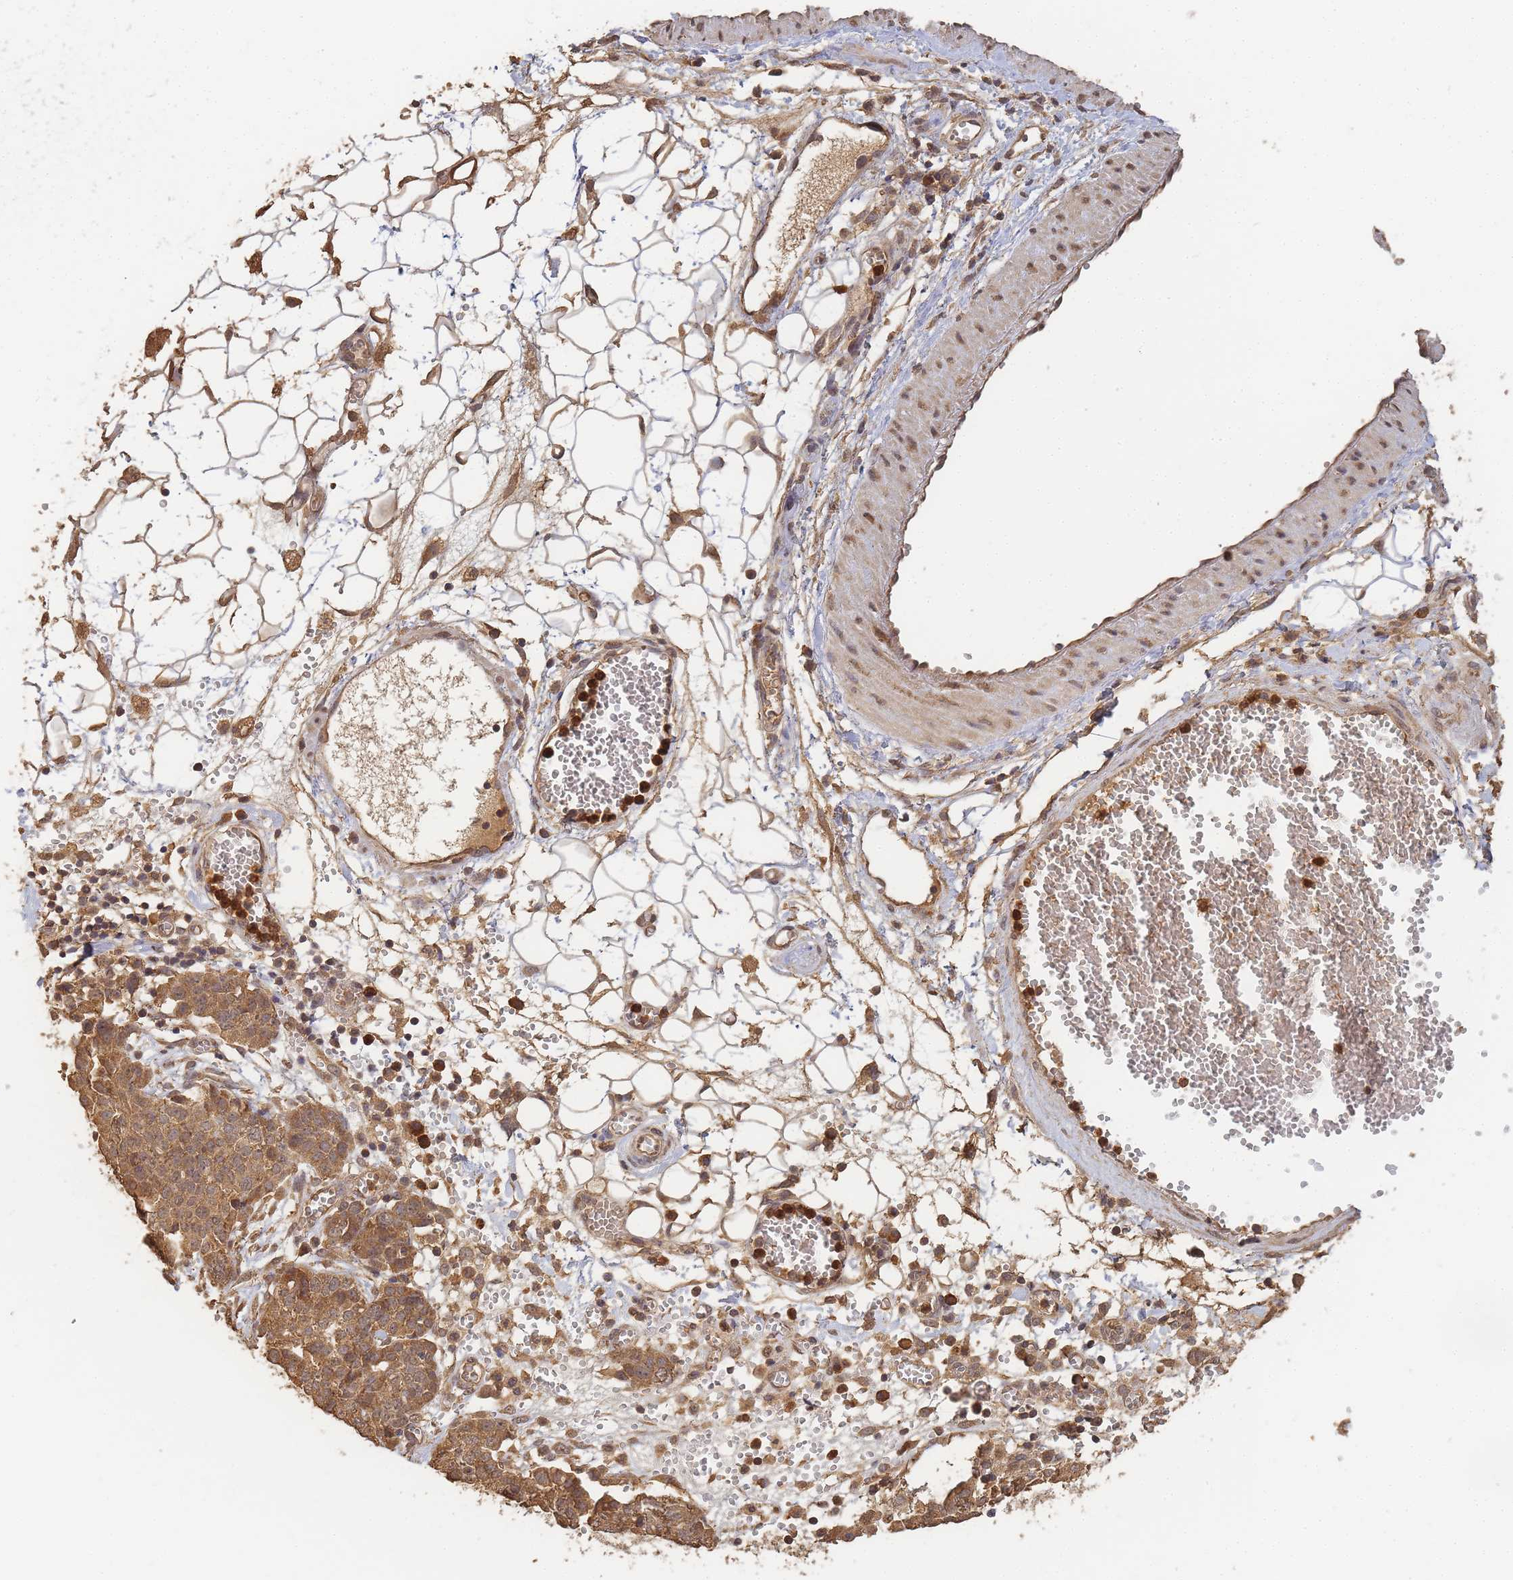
{"staining": {"intensity": "moderate", "quantity": ">75%", "location": "cytoplasmic/membranous"}, "tissue": "ovarian cancer", "cell_type": "Tumor cells", "image_type": "cancer", "snomed": [{"axis": "morphology", "description": "Cystadenocarcinoma, serous, NOS"}, {"axis": "topography", "description": "Soft tissue"}, {"axis": "topography", "description": "Ovary"}], "caption": "Human ovarian cancer stained with a protein marker reveals moderate staining in tumor cells.", "gene": "ALKBH1", "patient": {"sex": "female", "age": 57}}